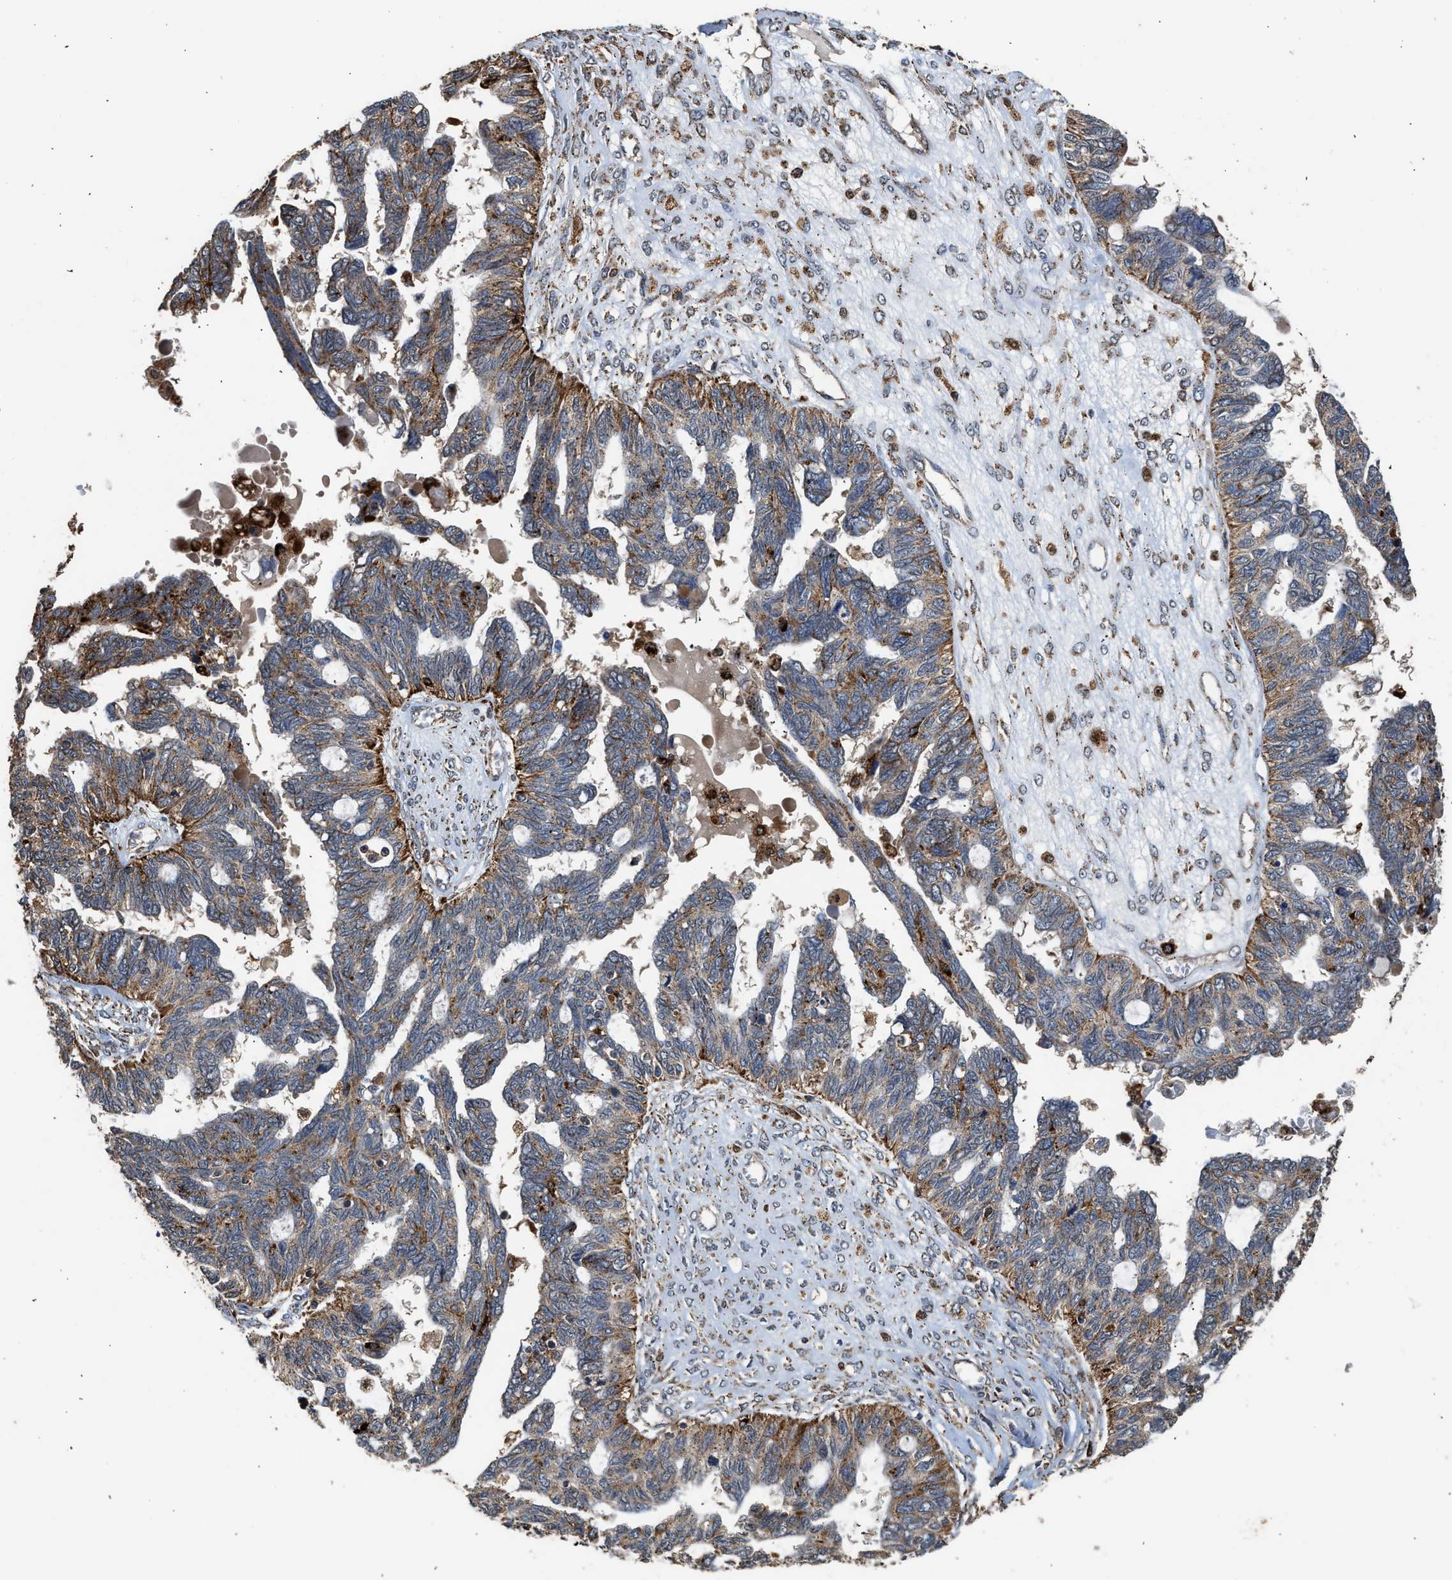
{"staining": {"intensity": "moderate", "quantity": ">75%", "location": "cytoplasmic/membranous"}, "tissue": "ovarian cancer", "cell_type": "Tumor cells", "image_type": "cancer", "snomed": [{"axis": "morphology", "description": "Cystadenocarcinoma, serous, NOS"}, {"axis": "topography", "description": "Ovary"}], "caption": "Ovarian serous cystadenocarcinoma was stained to show a protein in brown. There is medium levels of moderate cytoplasmic/membranous positivity in about >75% of tumor cells.", "gene": "CTSV", "patient": {"sex": "female", "age": 79}}